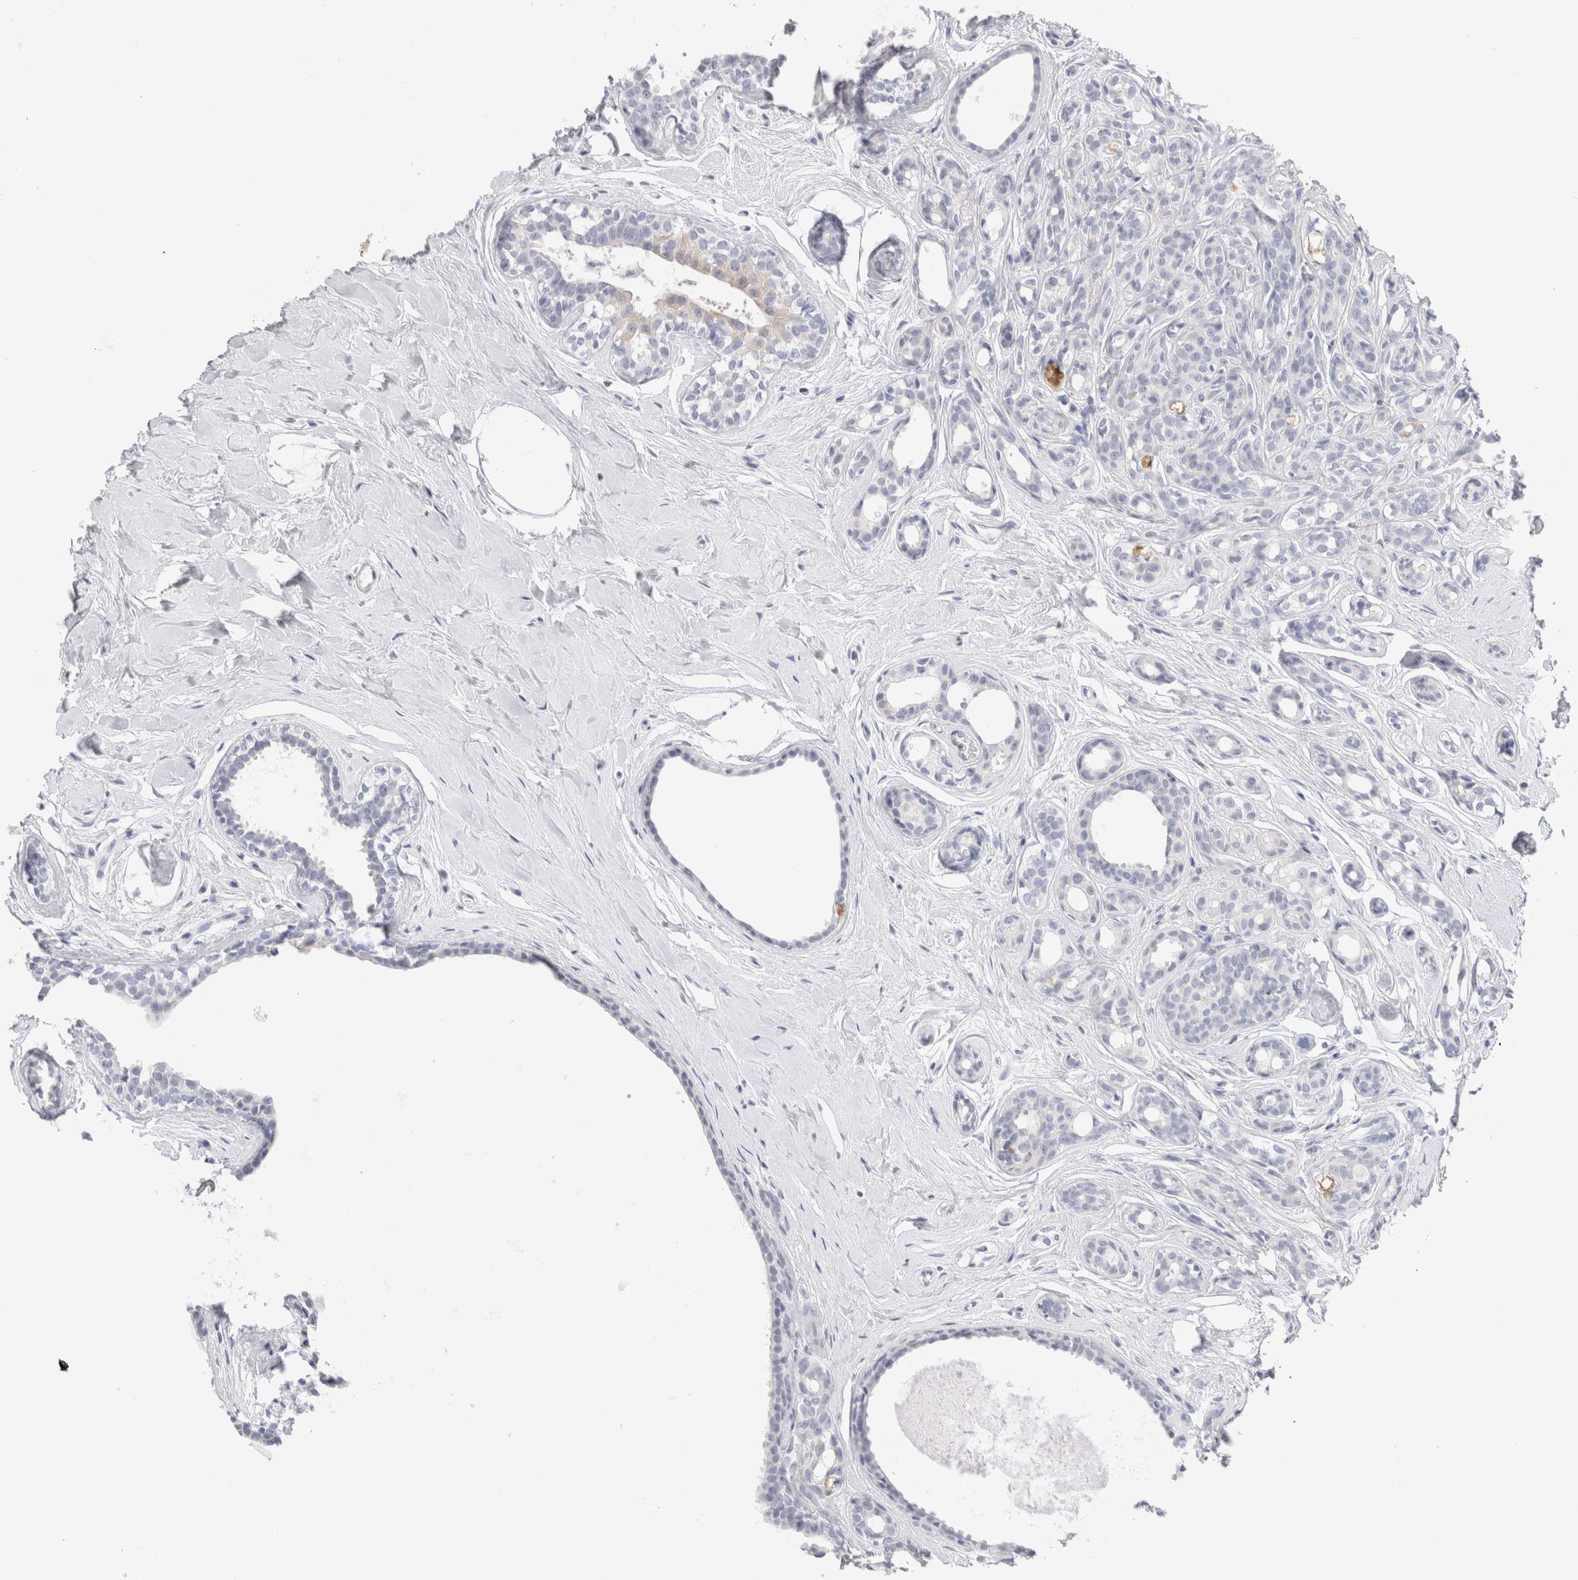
{"staining": {"intensity": "negative", "quantity": "none", "location": "none"}, "tissue": "breast cancer", "cell_type": "Tumor cells", "image_type": "cancer", "snomed": [{"axis": "morphology", "description": "Duct carcinoma"}, {"axis": "topography", "description": "Breast"}], "caption": "This is an IHC photomicrograph of human breast intraductal carcinoma. There is no staining in tumor cells.", "gene": "C9orf50", "patient": {"sex": "female", "age": 55}}